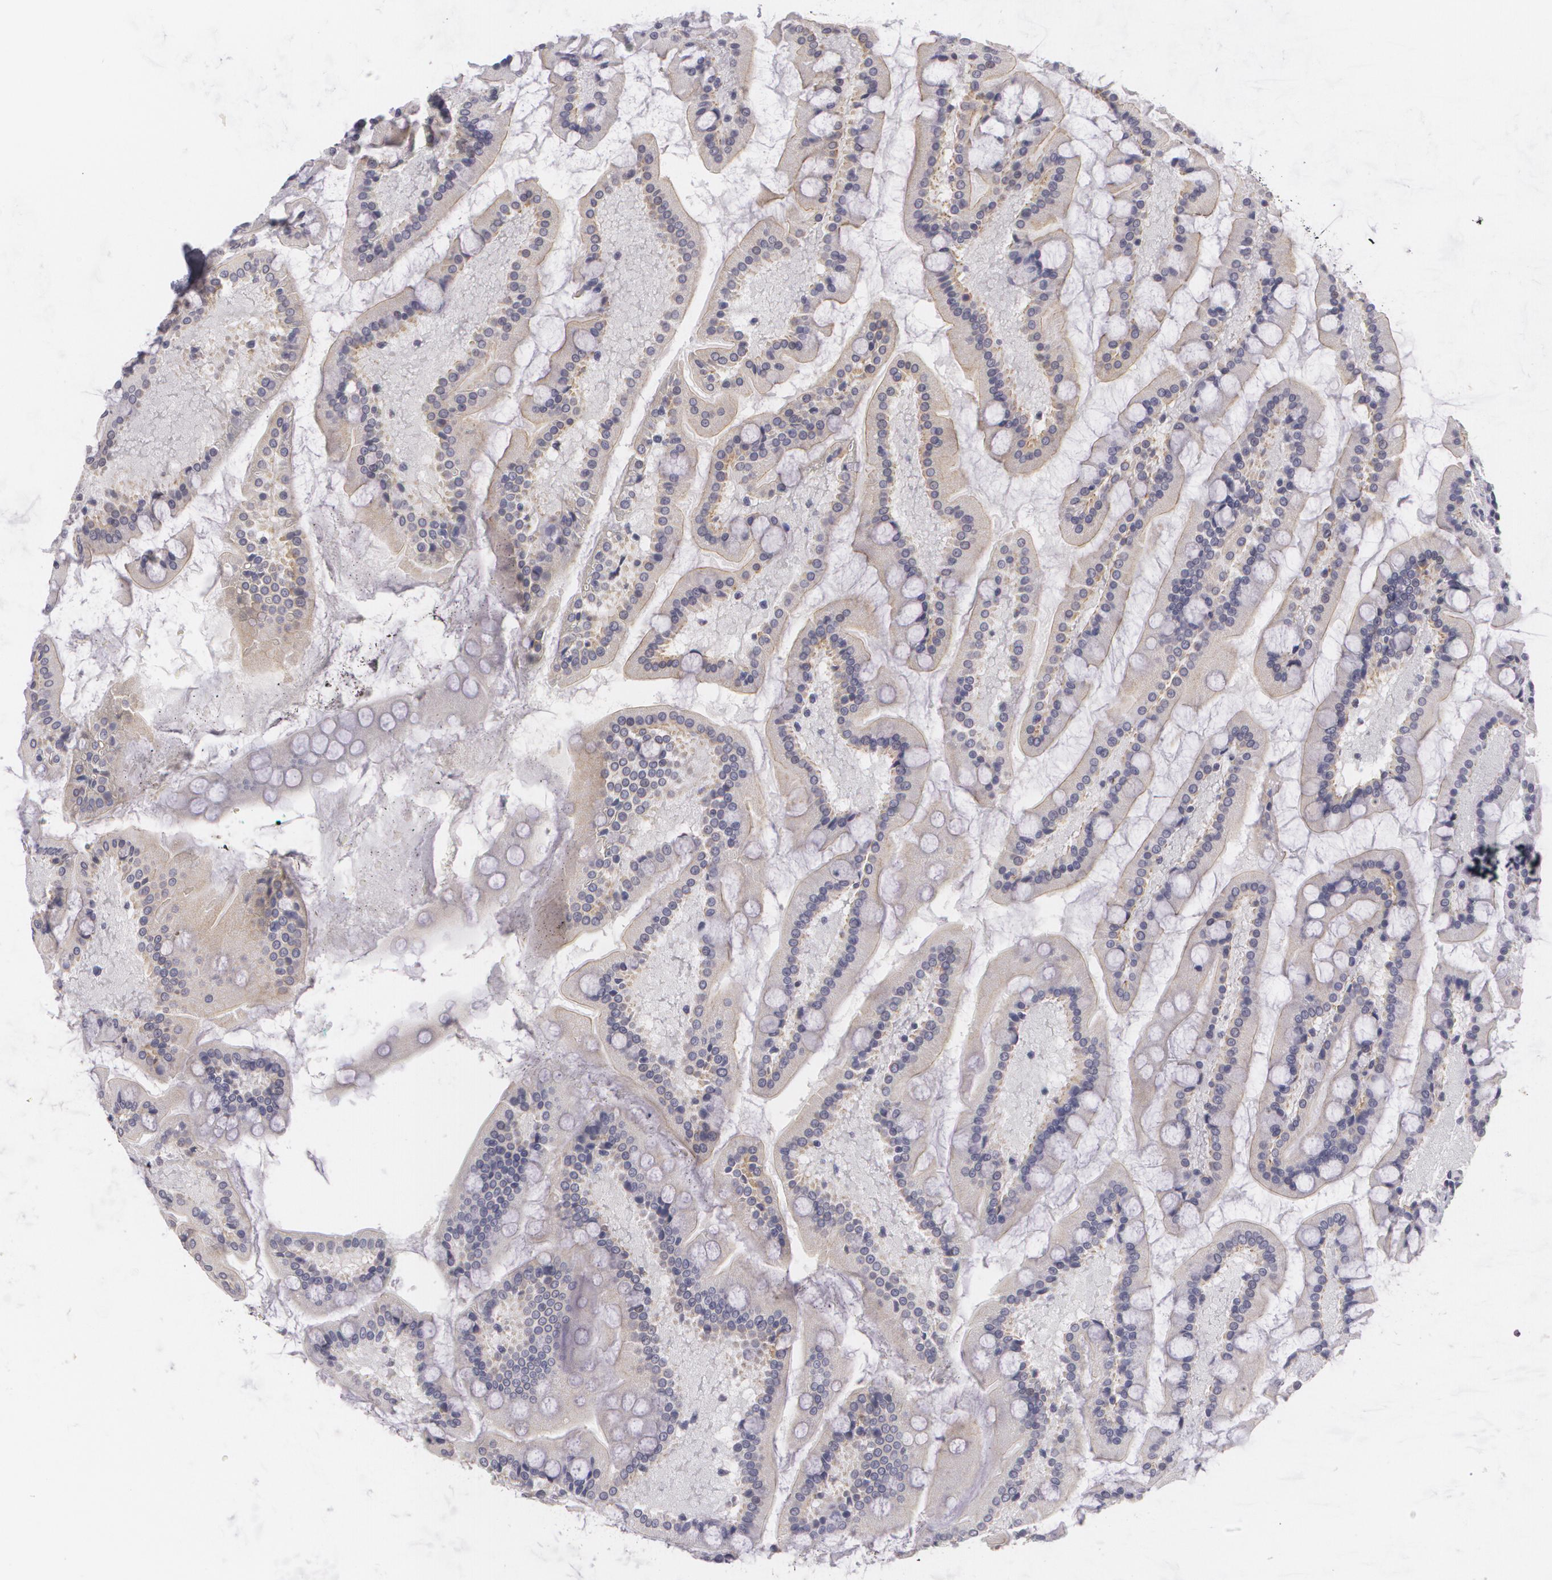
{"staining": {"intensity": "negative", "quantity": "none", "location": "none"}, "tissue": "small intestine", "cell_type": "Glandular cells", "image_type": "normal", "snomed": [{"axis": "morphology", "description": "Normal tissue, NOS"}, {"axis": "topography", "description": "Small intestine"}], "caption": "Immunohistochemistry (IHC) image of benign human small intestine stained for a protein (brown), which displays no expression in glandular cells.", "gene": "KCNA4", "patient": {"sex": "male", "age": 41}}